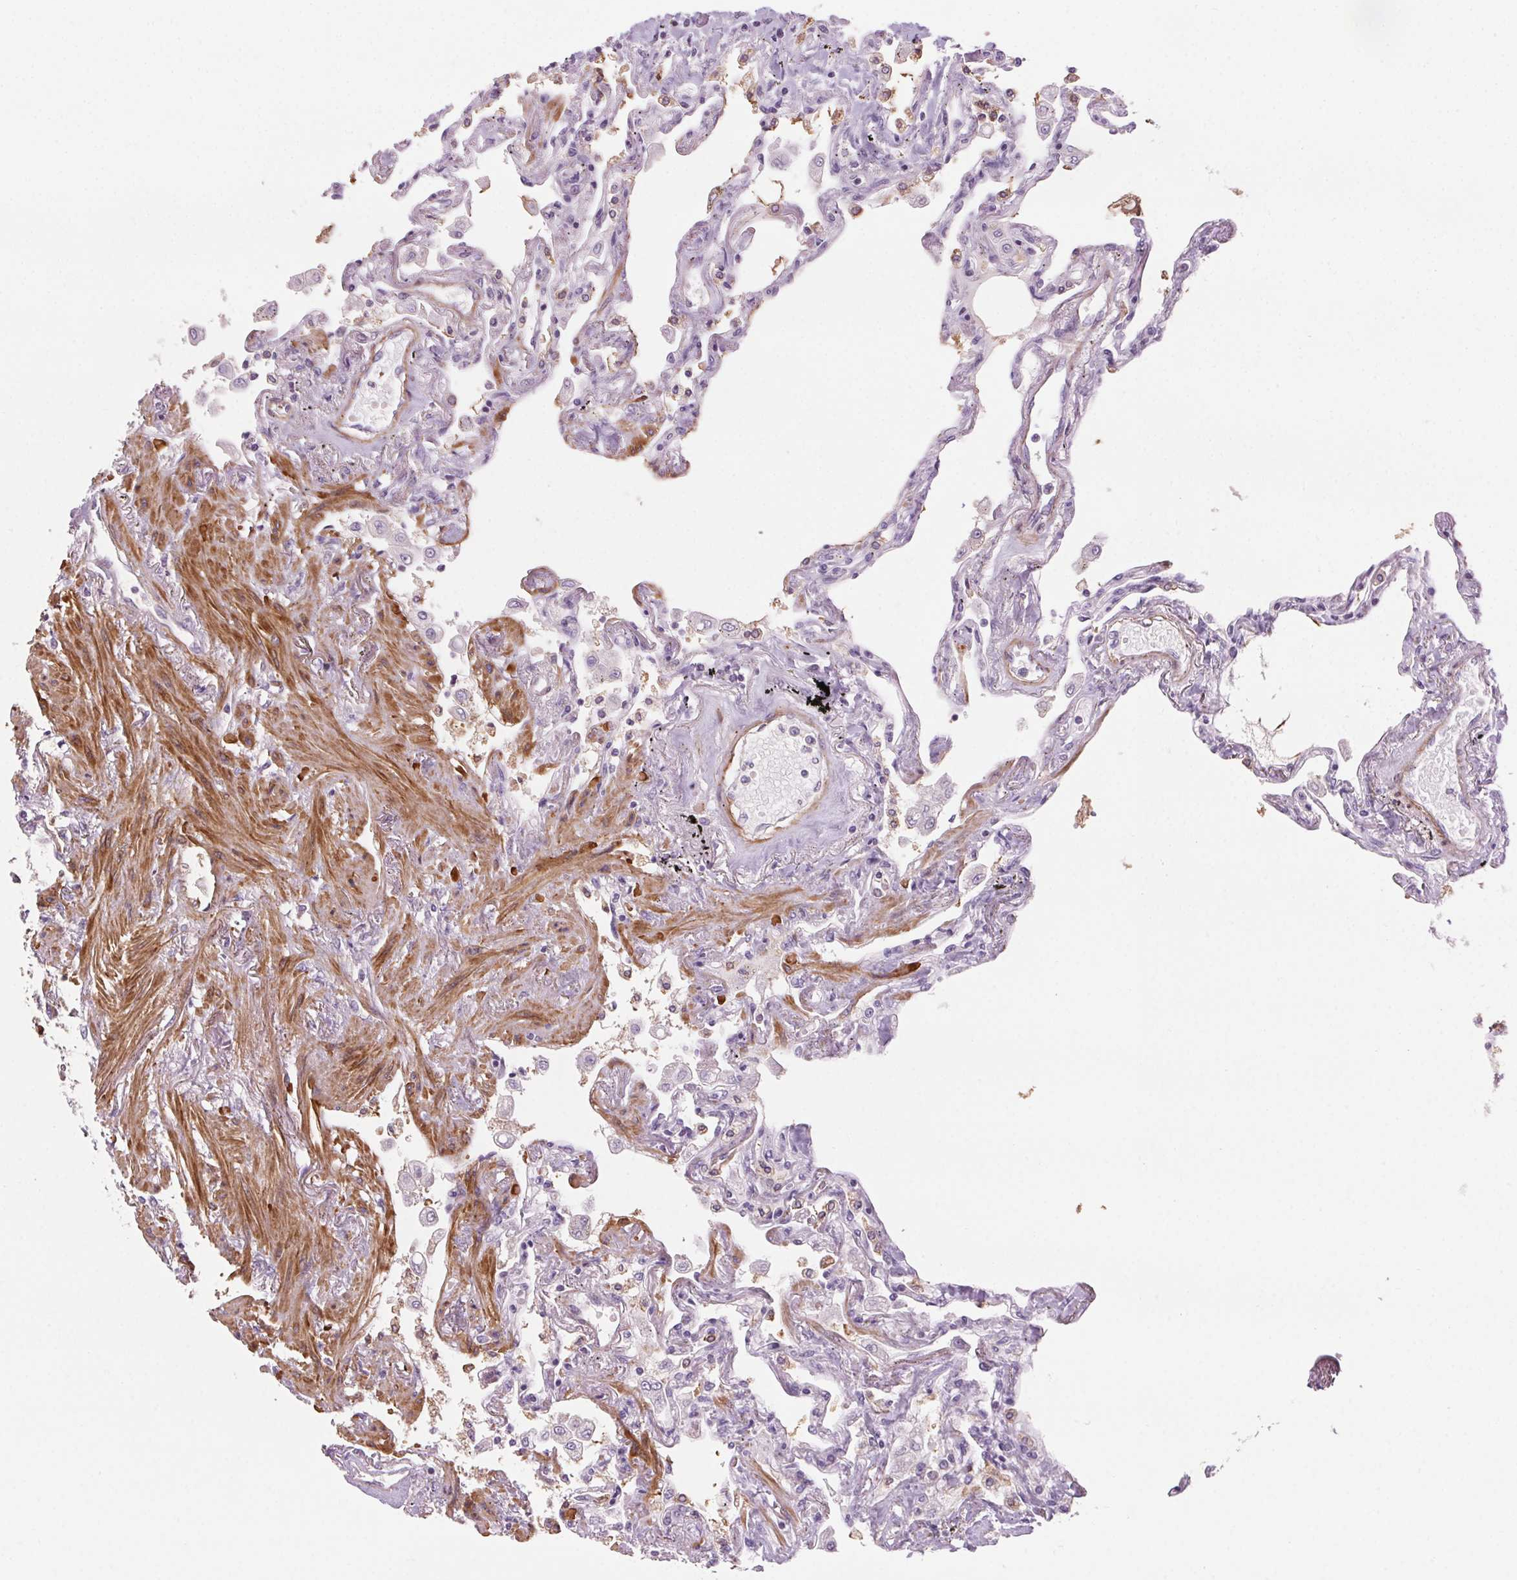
{"staining": {"intensity": "strong", "quantity": "25%-75%", "location": "cytoplasmic/membranous"}, "tissue": "lung", "cell_type": "Alveolar cells", "image_type": "normal", "snomed": [{"axis": "morphology", "description": "Normal tissue, NOS"}, {"axis": "morphology", "description": "Adenocarcinoma, NOS"}, {"axis": "topography", "description": "Cartilage tissue"}, {"axis": "topography", "description": "Lung"}], "caption": "An immunohistochemistry micrograph of benign tissue is shown. Protein staining in brown labels strong cytoplasmic/membranous positivity in lung within alveolar cells.", "gene": "HHLA2", "patient": {"sex": "female", "age": 67}}